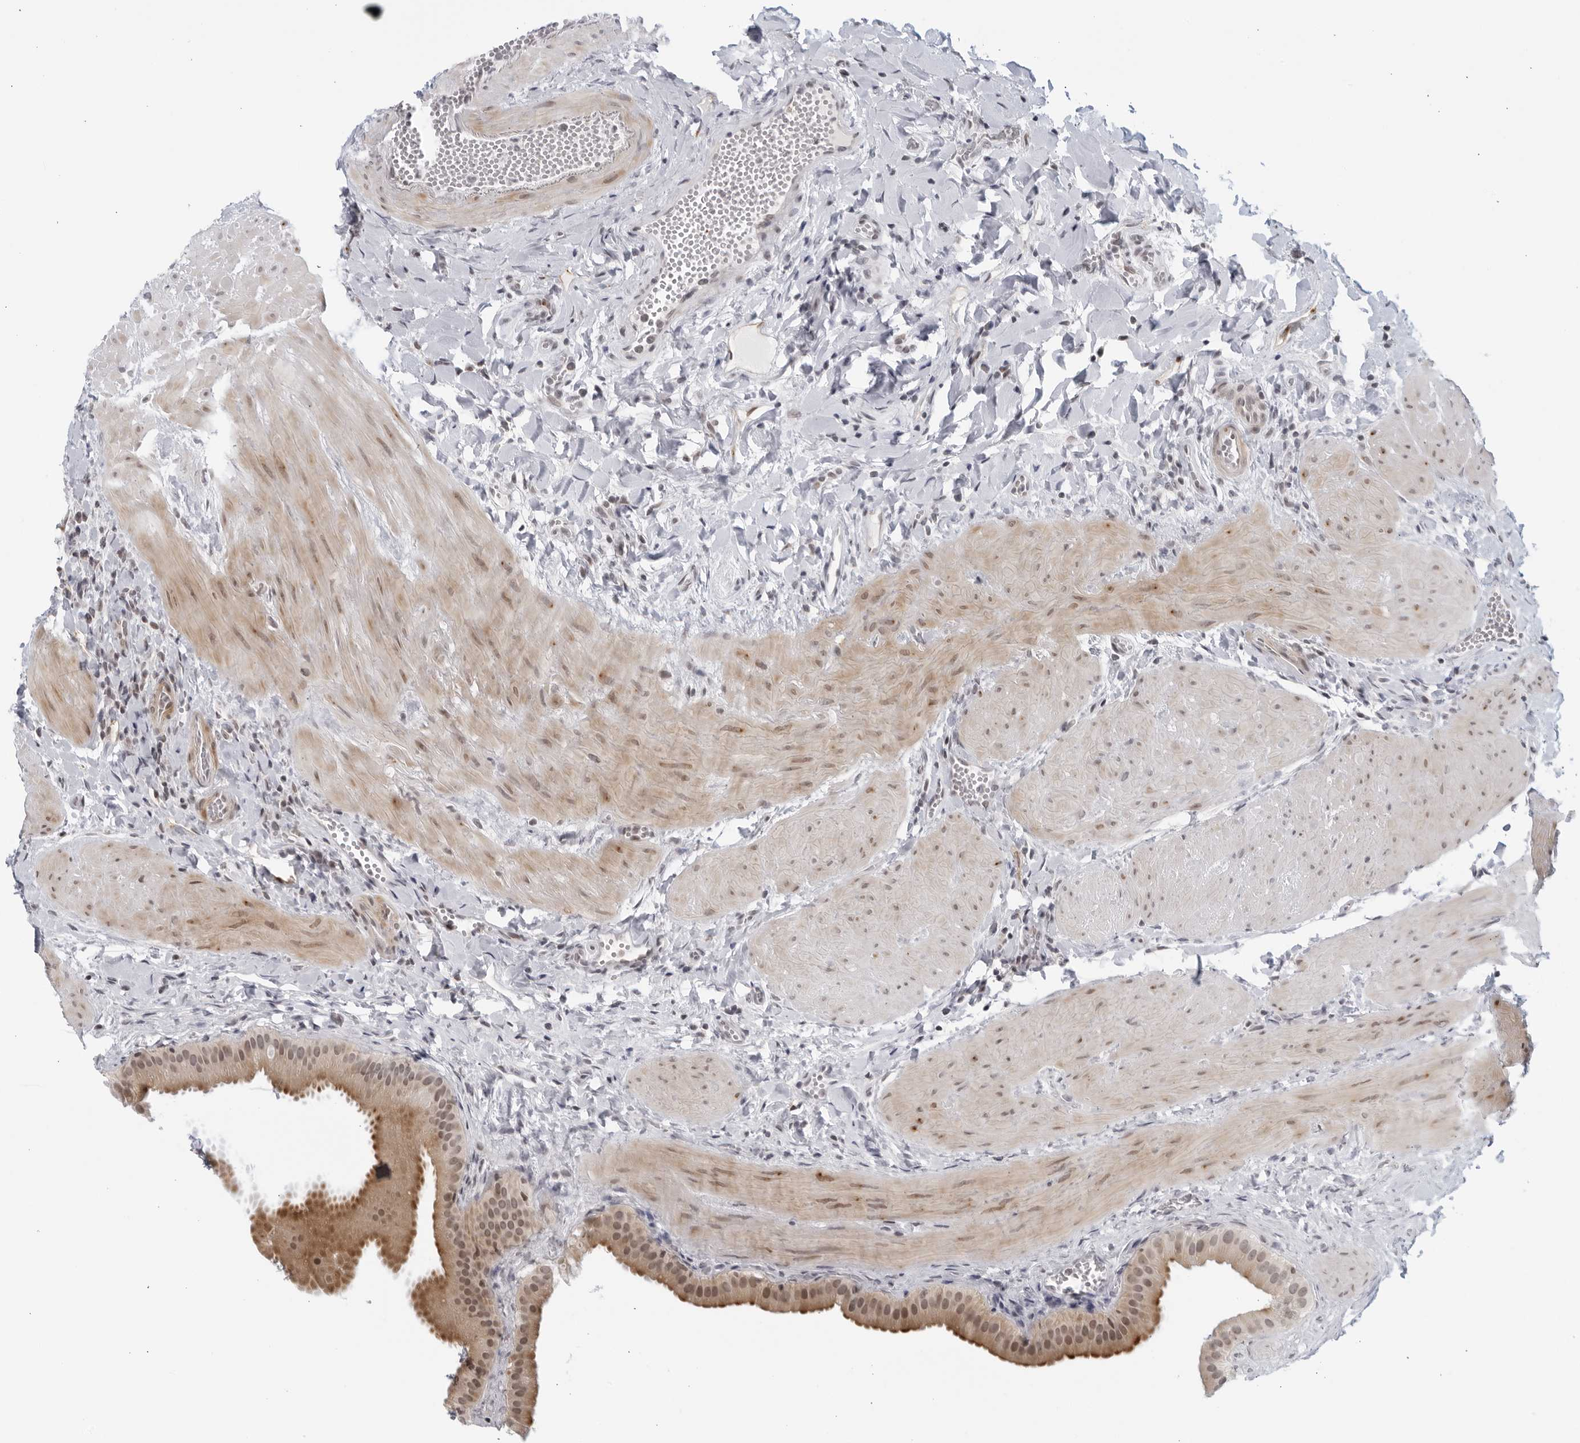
{"staining": {"intensity": "moderate", "quantity": "25%-75%", "location": "cytoplasmic/membranous"}, "tissue": "gallbladder", "cell_type": "Glandular cells", "image_type": "normal", "snomed": [{"axis": "morphology", "description": "Normal tissue, NOS"}, {"axis": "topography", "description": "Gallbladder"}], "caption": "High-magnification brightfield microscopy of normal gallbladder stained with DAB (brown) and counterstained with hematoxylin (blue). glandular cells exhibit moderate cytoplasmic/membranous staining is present in approximately25%-75% of cells.", "gene": "RAB11FIP3", "patient": {"sex": "male", "age": 55}}